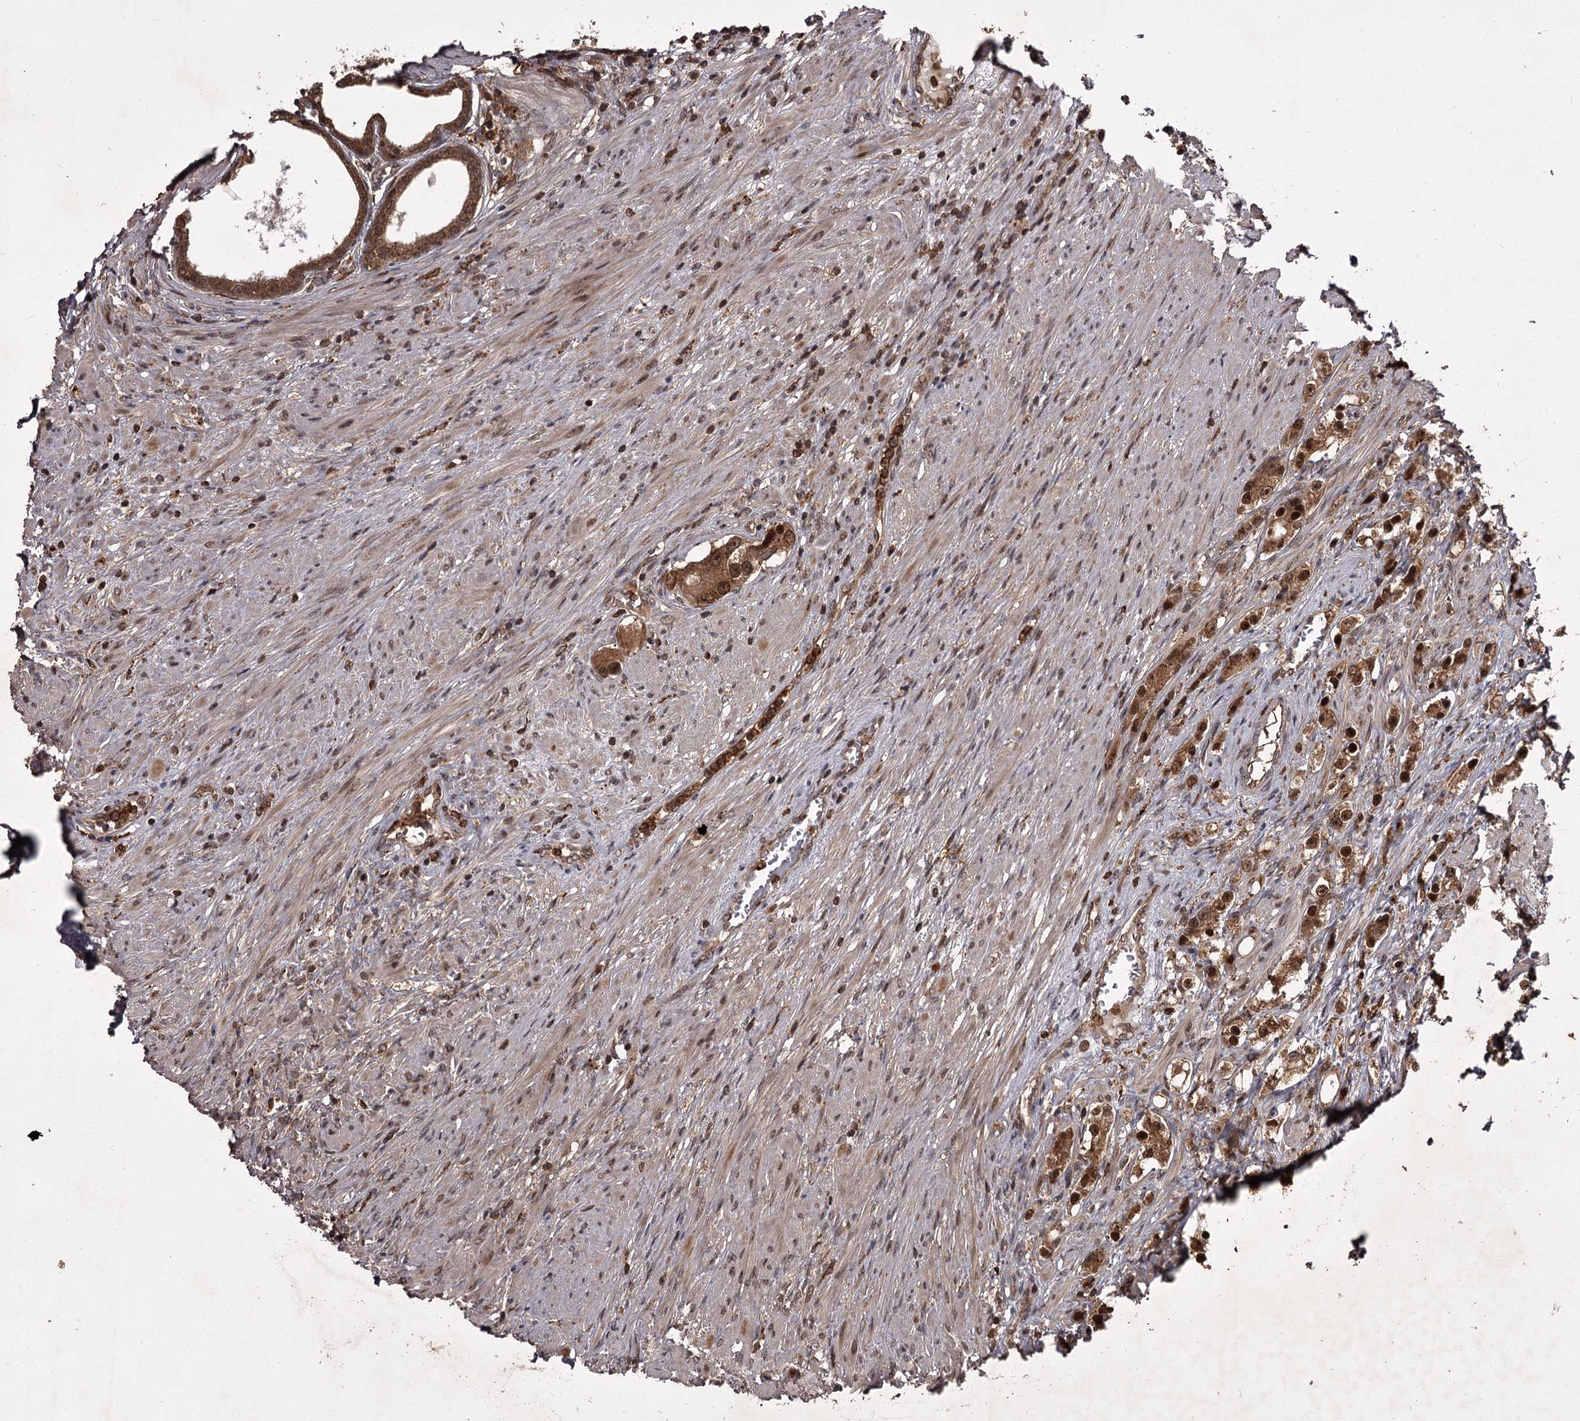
{"staining": {"intensity": "moderate", "quantity": ">75%", "location": "cytoplasmic/membranous,nuclear"}, "tissue": "prostate cancer", "cell_type": "Tumor cells", "image_type": "cancer", "snomed": [{"axis": "morphology", "description": "Adenocarcinoma, High grade"}, {"axis": "topography", "description": "Prostate"}], "caption": "Immunohistochemistry (DAB (3,3'-diaminobenzidine)) staining of prostate cancer displays moderate cytoplasmic/membranous and nuclear protein positivity in approximately >75% of tumor cells.", "gene": "TBC1D23", "patient": {"sex": "male", "age": 63}}